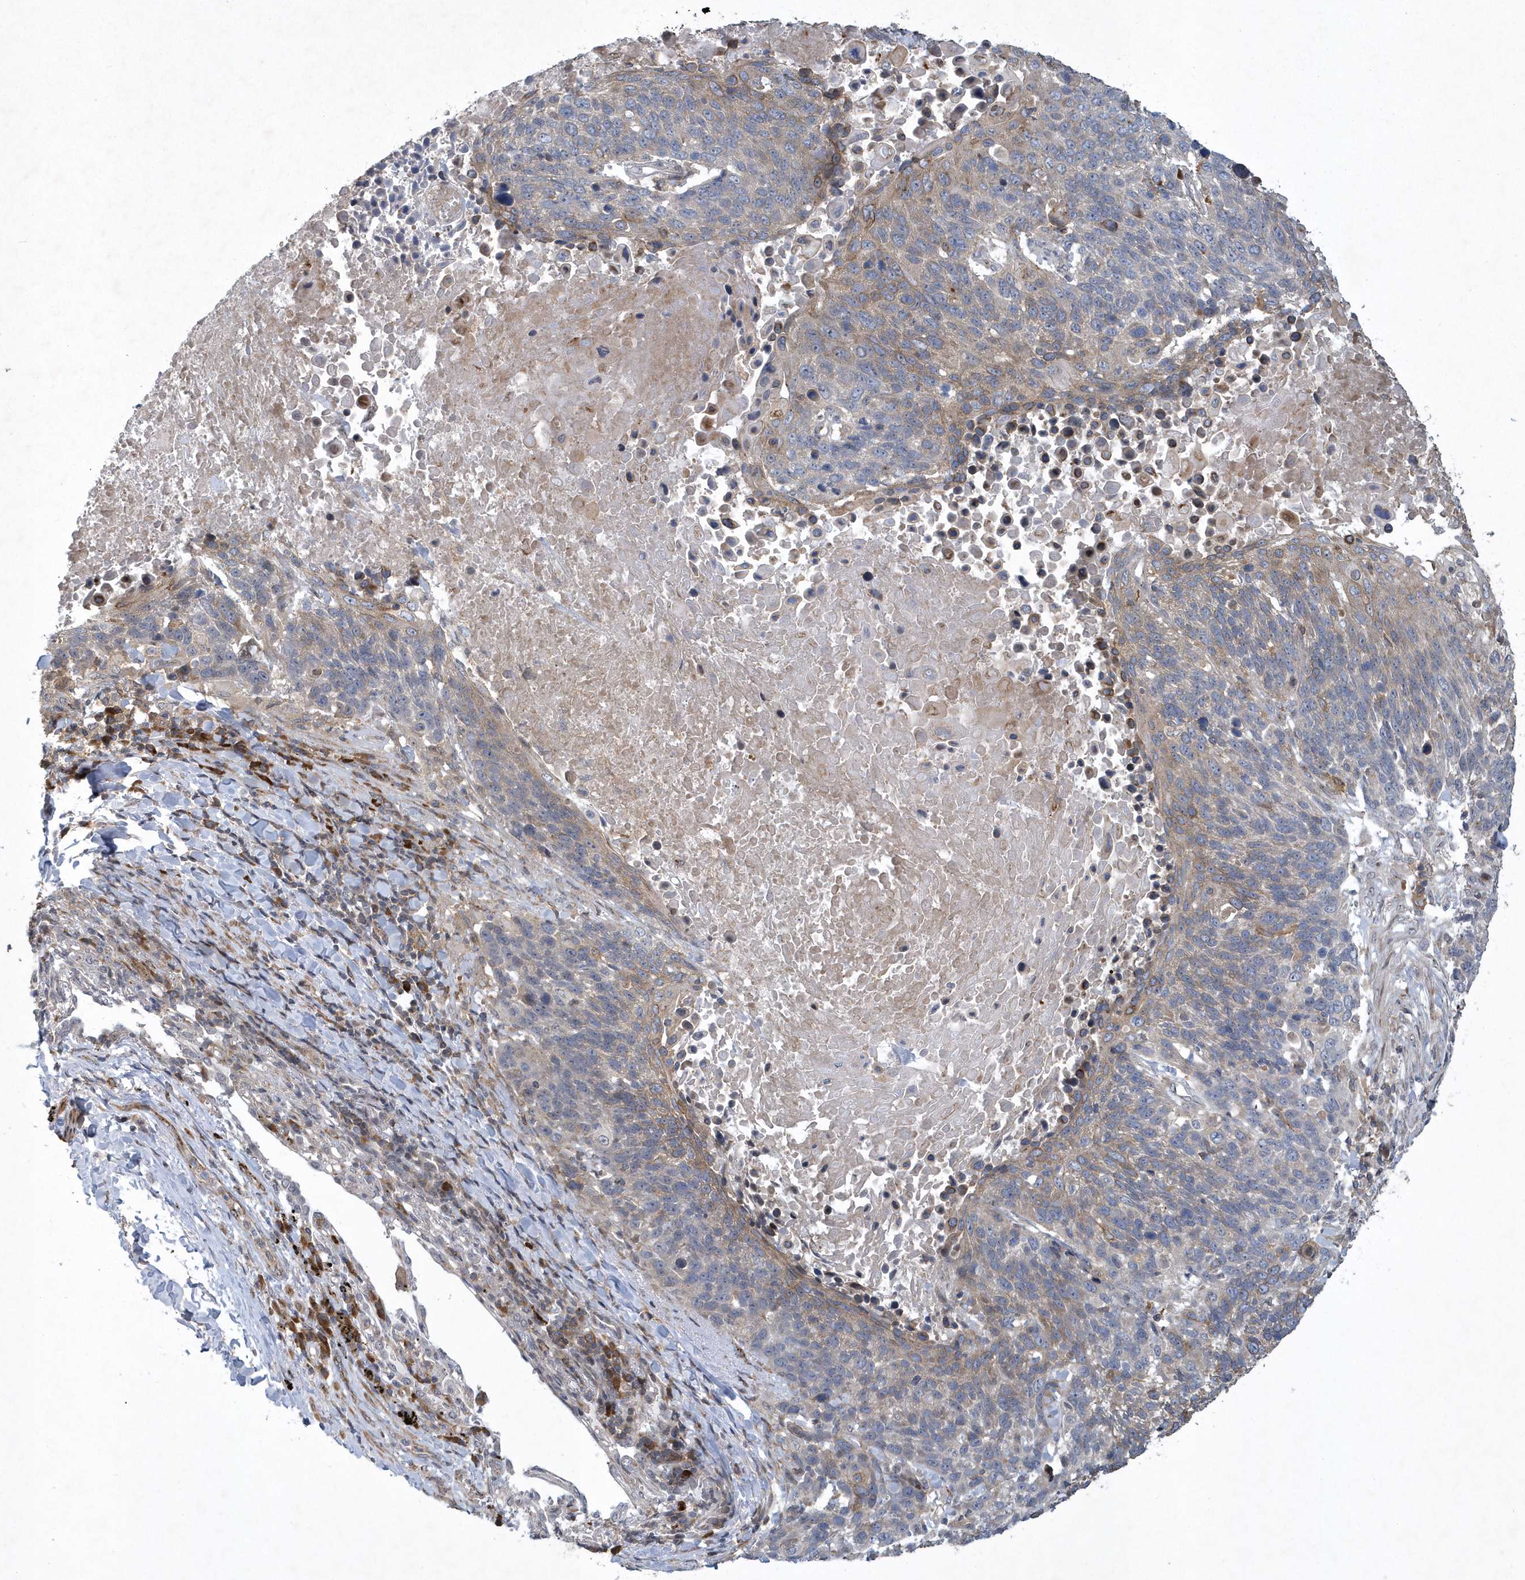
{"staining": {"intensity": "weak", "quantity": "<25%", "location": "cytoplasmic/membranous"}, "tissue": "lung cancer", "cell_type": "Tumor cells", "image_type": "cancer", "snomed": [{"axis": "morphology", "description": "Squamous cell carcinoma, NOS"}, {"axis": "topography", "description": "Lung"}], "caption": "High power microscopy histopathology image of an IHC micrograph of lung squamous cell carcinoma, revealing no significant staining in tumor cells.", "gene": "N4BP2", "patient": {"sex": "male", "age": 66}}